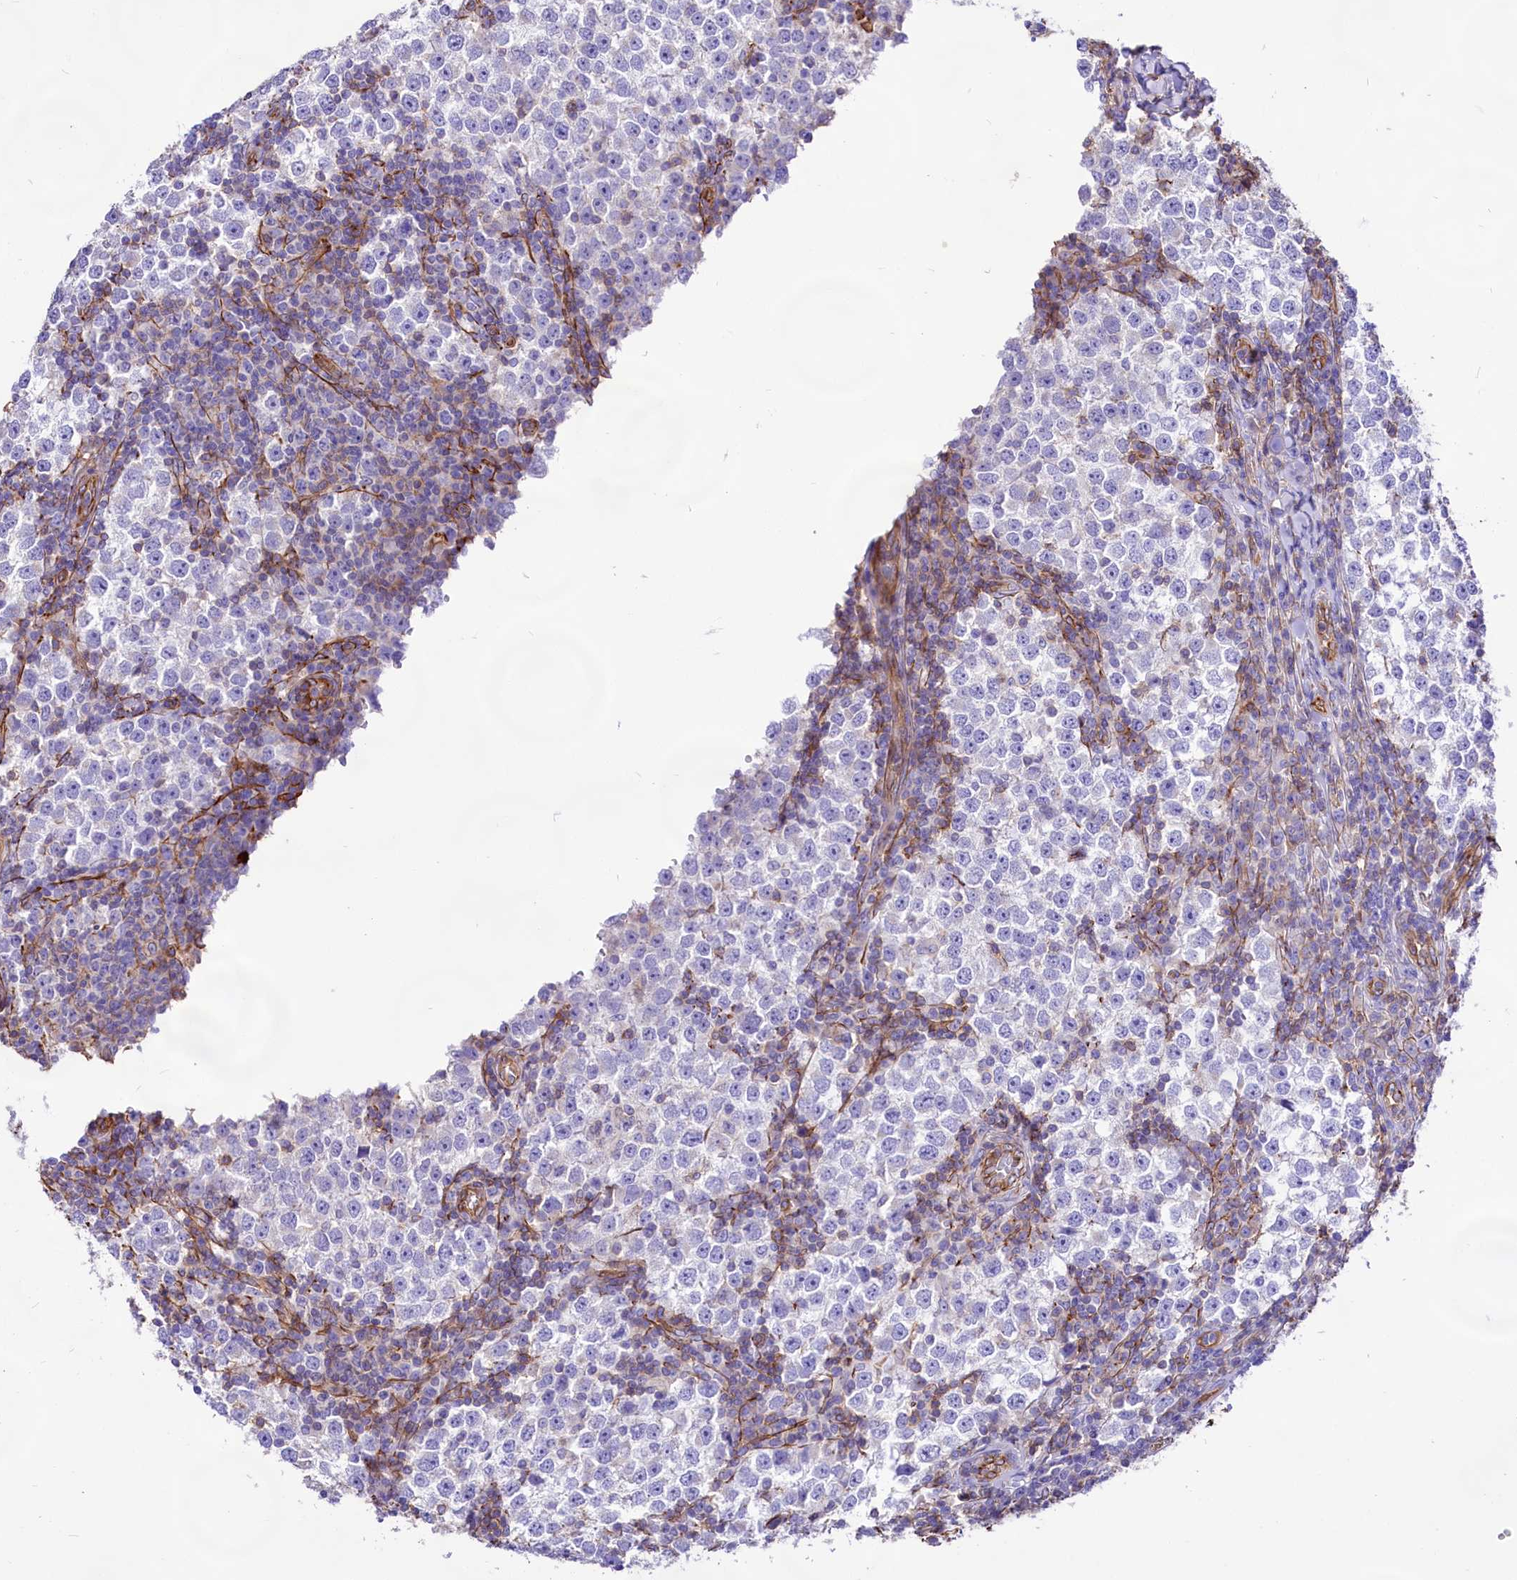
{"staining": {"intensity": "negative", "quantity": "none", "location": "none"}, "tissue": "testis cancer", "cell_type": "Tumor cells", "image_type": "cancer", "snomed": [{"axis": "morphology", "description": "Seminoma, NOS"}, {"axis": "topography", "description": "Testis"}], "caption": "High magnification brightfield microscopy of testis cancer (seminoma) stained with DAB (brown) and counterstained with hematoxylin (blue): tumor cells show no significant expression. The staining was performed using DAB to visualize the protein expression in brown, while the nuclei were stained in blue with hematoxylin (Magnification: 20x).", "gene": "CD99", "patient": {"sex": "male", "age": 65}}